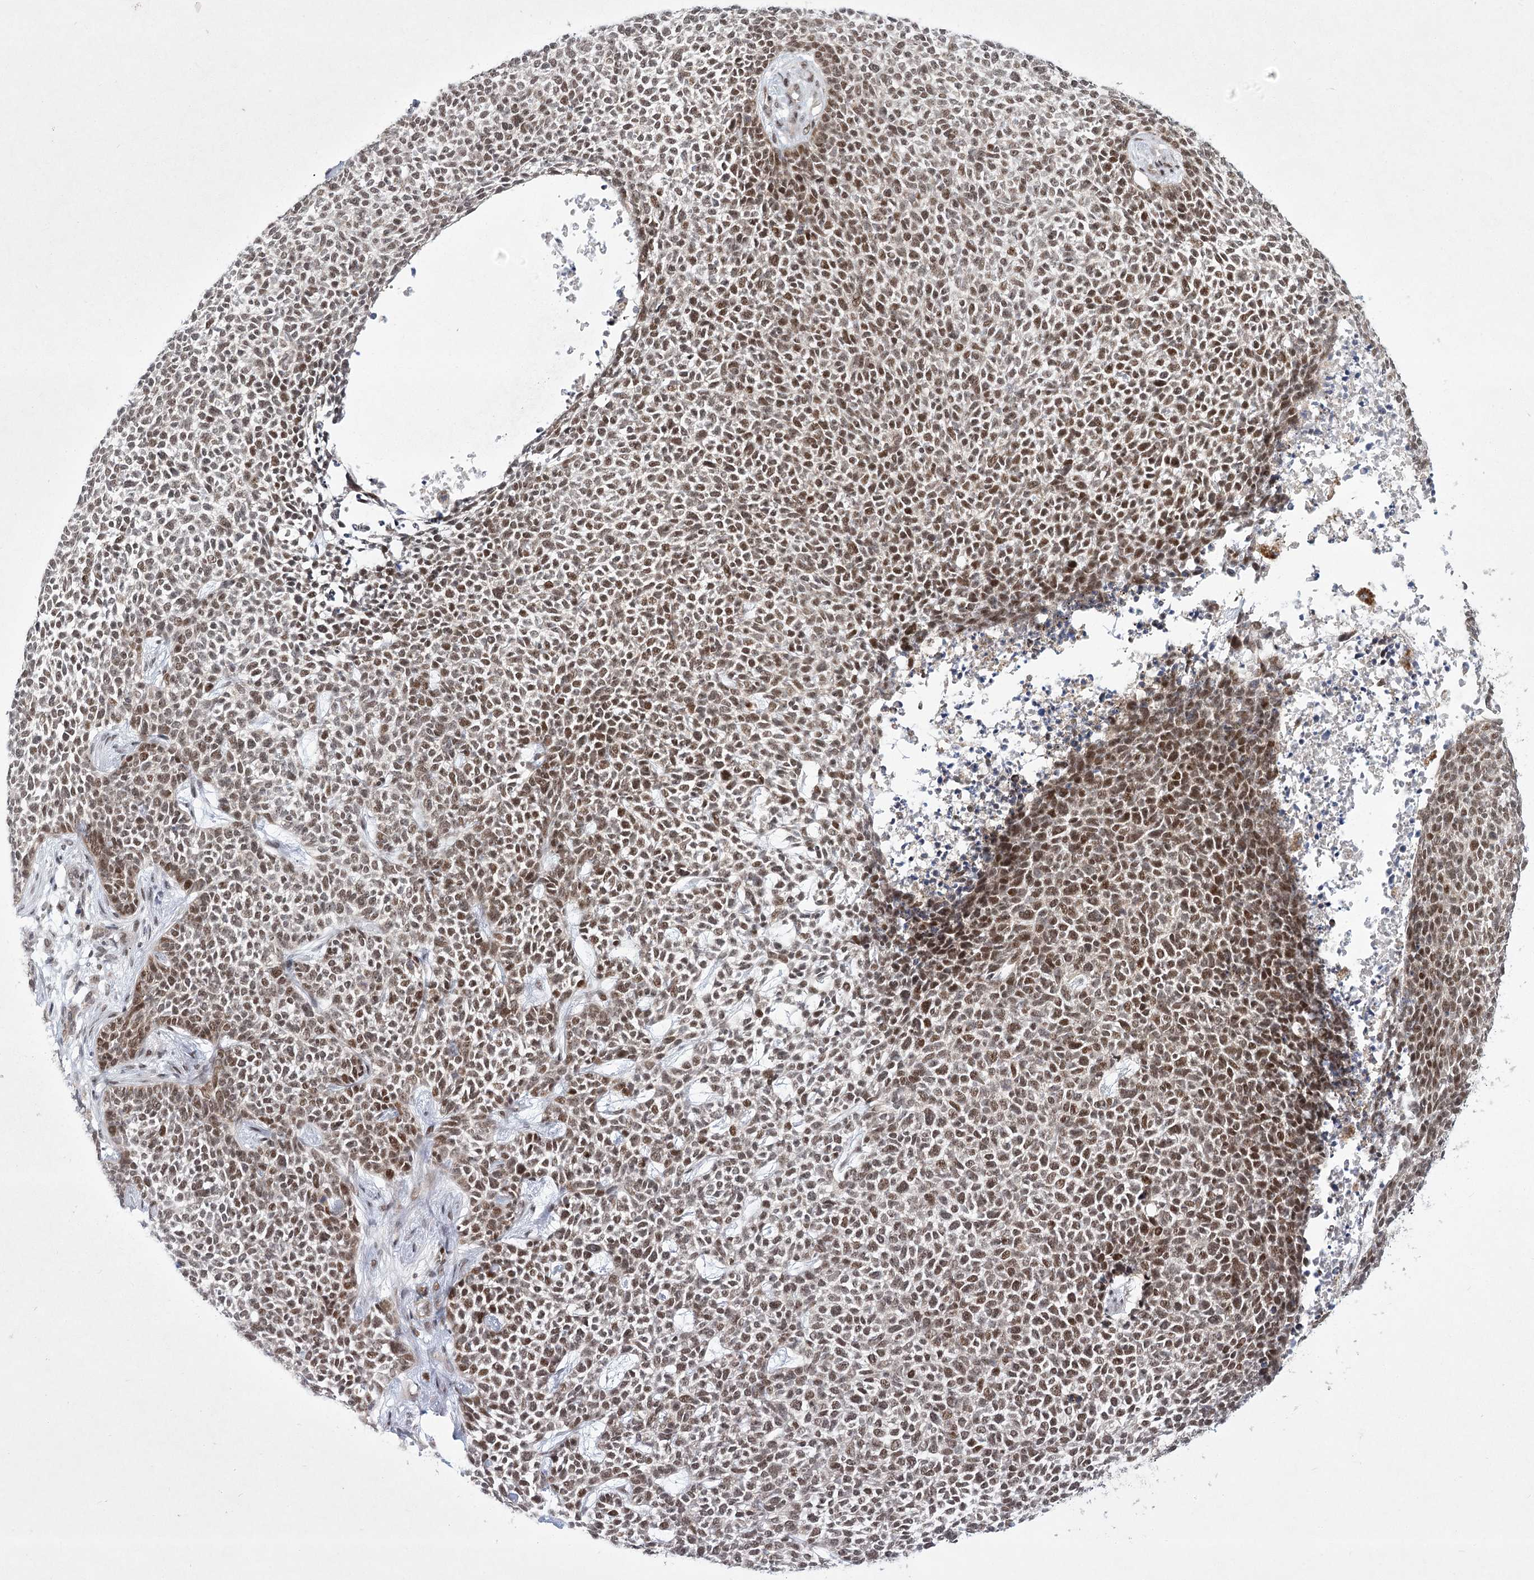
{"staining": {"intensity": "moderate", "quantity": ">75%", "location": "nuclear"}, "tissue": "skin cancer", "cell_type": "Tumor cells", "image_type": "cancer", "snomed": [{"axis": "morphology", "description": "Basal cell carcinoma"}, {"axis": "topography", "description": "Skin"}], "caption": "Immunohistochemical staining of human skin basal cell carcinoma exhibits medium levels of moderate nuclear staining in approximately >75% of tumor cells. The staining was performed using DAB, with brown indicating positive protein expression. Nuclei are stained blue with hematoxylin.", "gene": "CIB4", "patient": {"sex": "female", "age": 84}}